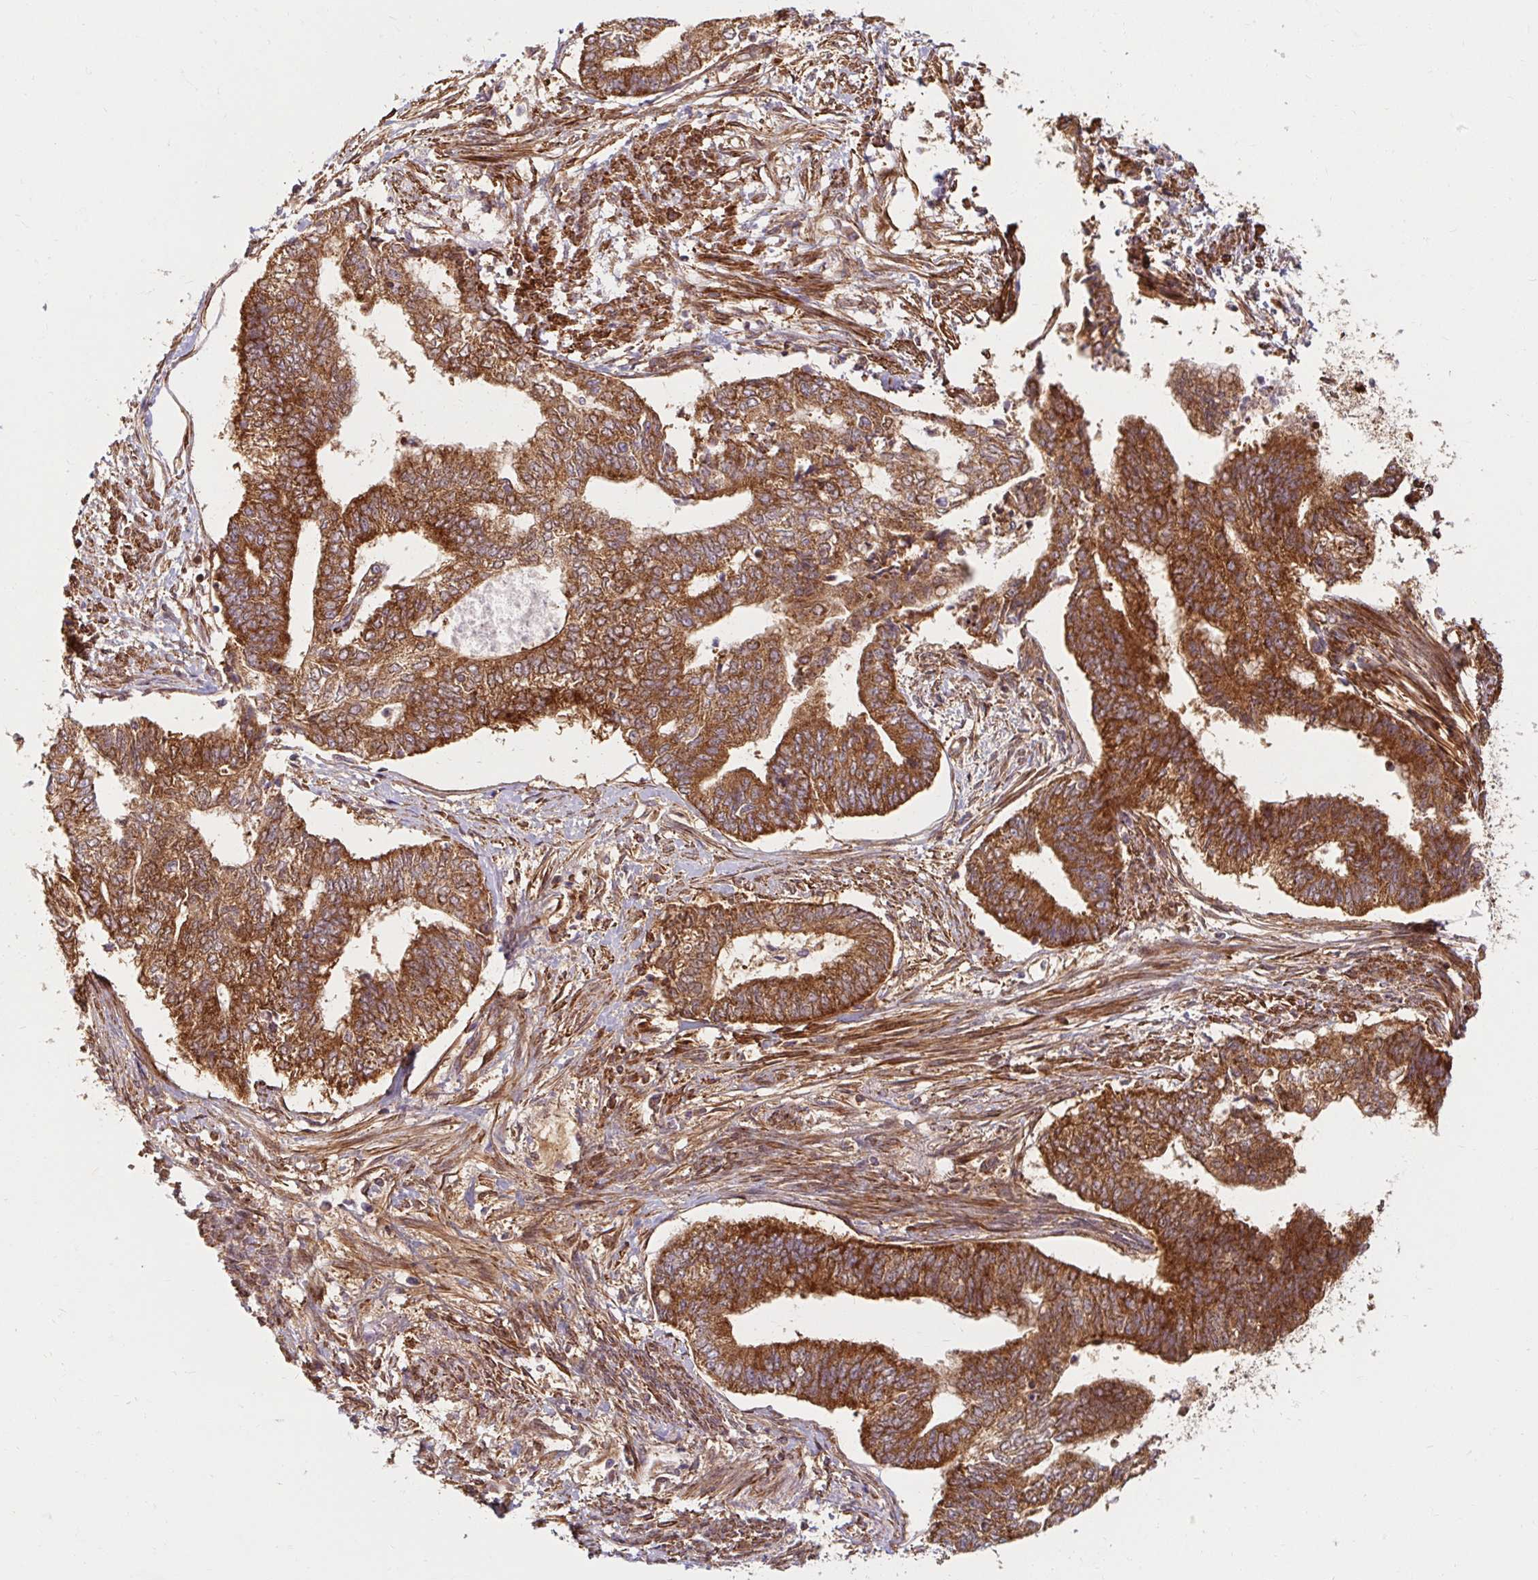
{"staining": {"intensity": "strong", "quantity": ">75%", "location": "cytoplasmic/membranous"}, "tissue": "endometrial cancer", "cell_type": "Tumor cells", "image_type": "cancer", "snomed": [{"axis": "morphology", "description": "Adenocarcinoma, NOS"}, {"axis": "topography", "description": "Endometrium"}], "caption": "The photomicrograph displays a brown stain indicating the presence of a protein in the cytoplasmic/membranous of tumor cells in endometrial adenocarcinoma. (Brightfield microscopy of DAB IHC at high magnification).", "gene": "BTF3", "patient": {"sex": "female", "age": 65}}